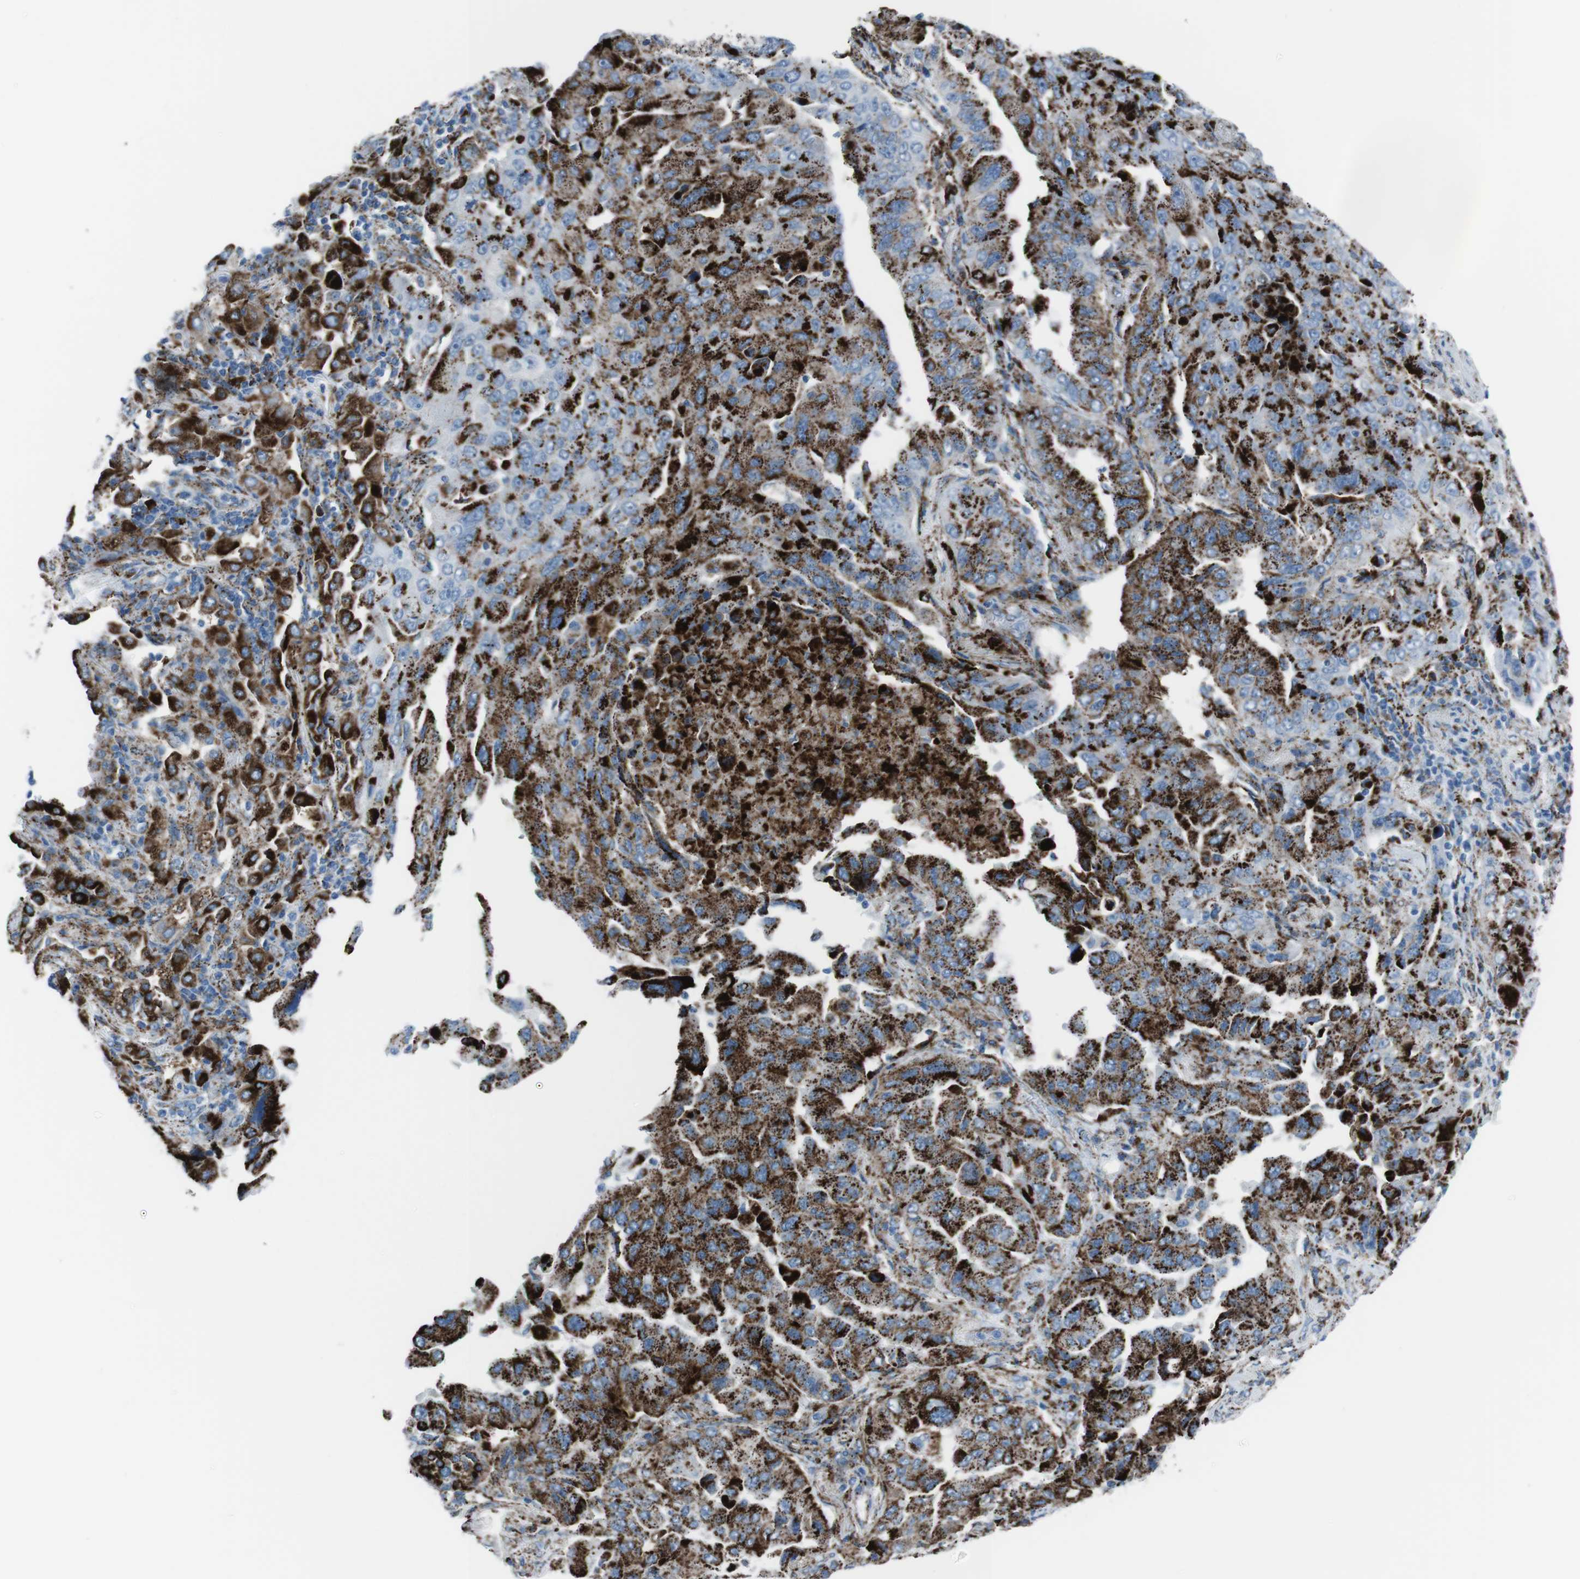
{"staining": {"intensity": "strong", "quantity": ">75%", "location": "cytoplasmic/membranous"}, "tissue": "lung cancer", "cell_type": "Tumor cells", "image_type": "cancer", "snomed": [{"axis": "morphology", "description": "Adenocarcinoma, NOS"}, {"axis": "topography", "description": "Lung"}], "caption": "Immunohistochemical staining of lung cancer reveals high levels of strong cytoplasmic/membranous expression in approximately >75% of tumor cells. (Brightfield microscopy of DAB IHC at high magnification).", "gene": "SCARB2", "patient": {"sex": "female", "age": 65}}